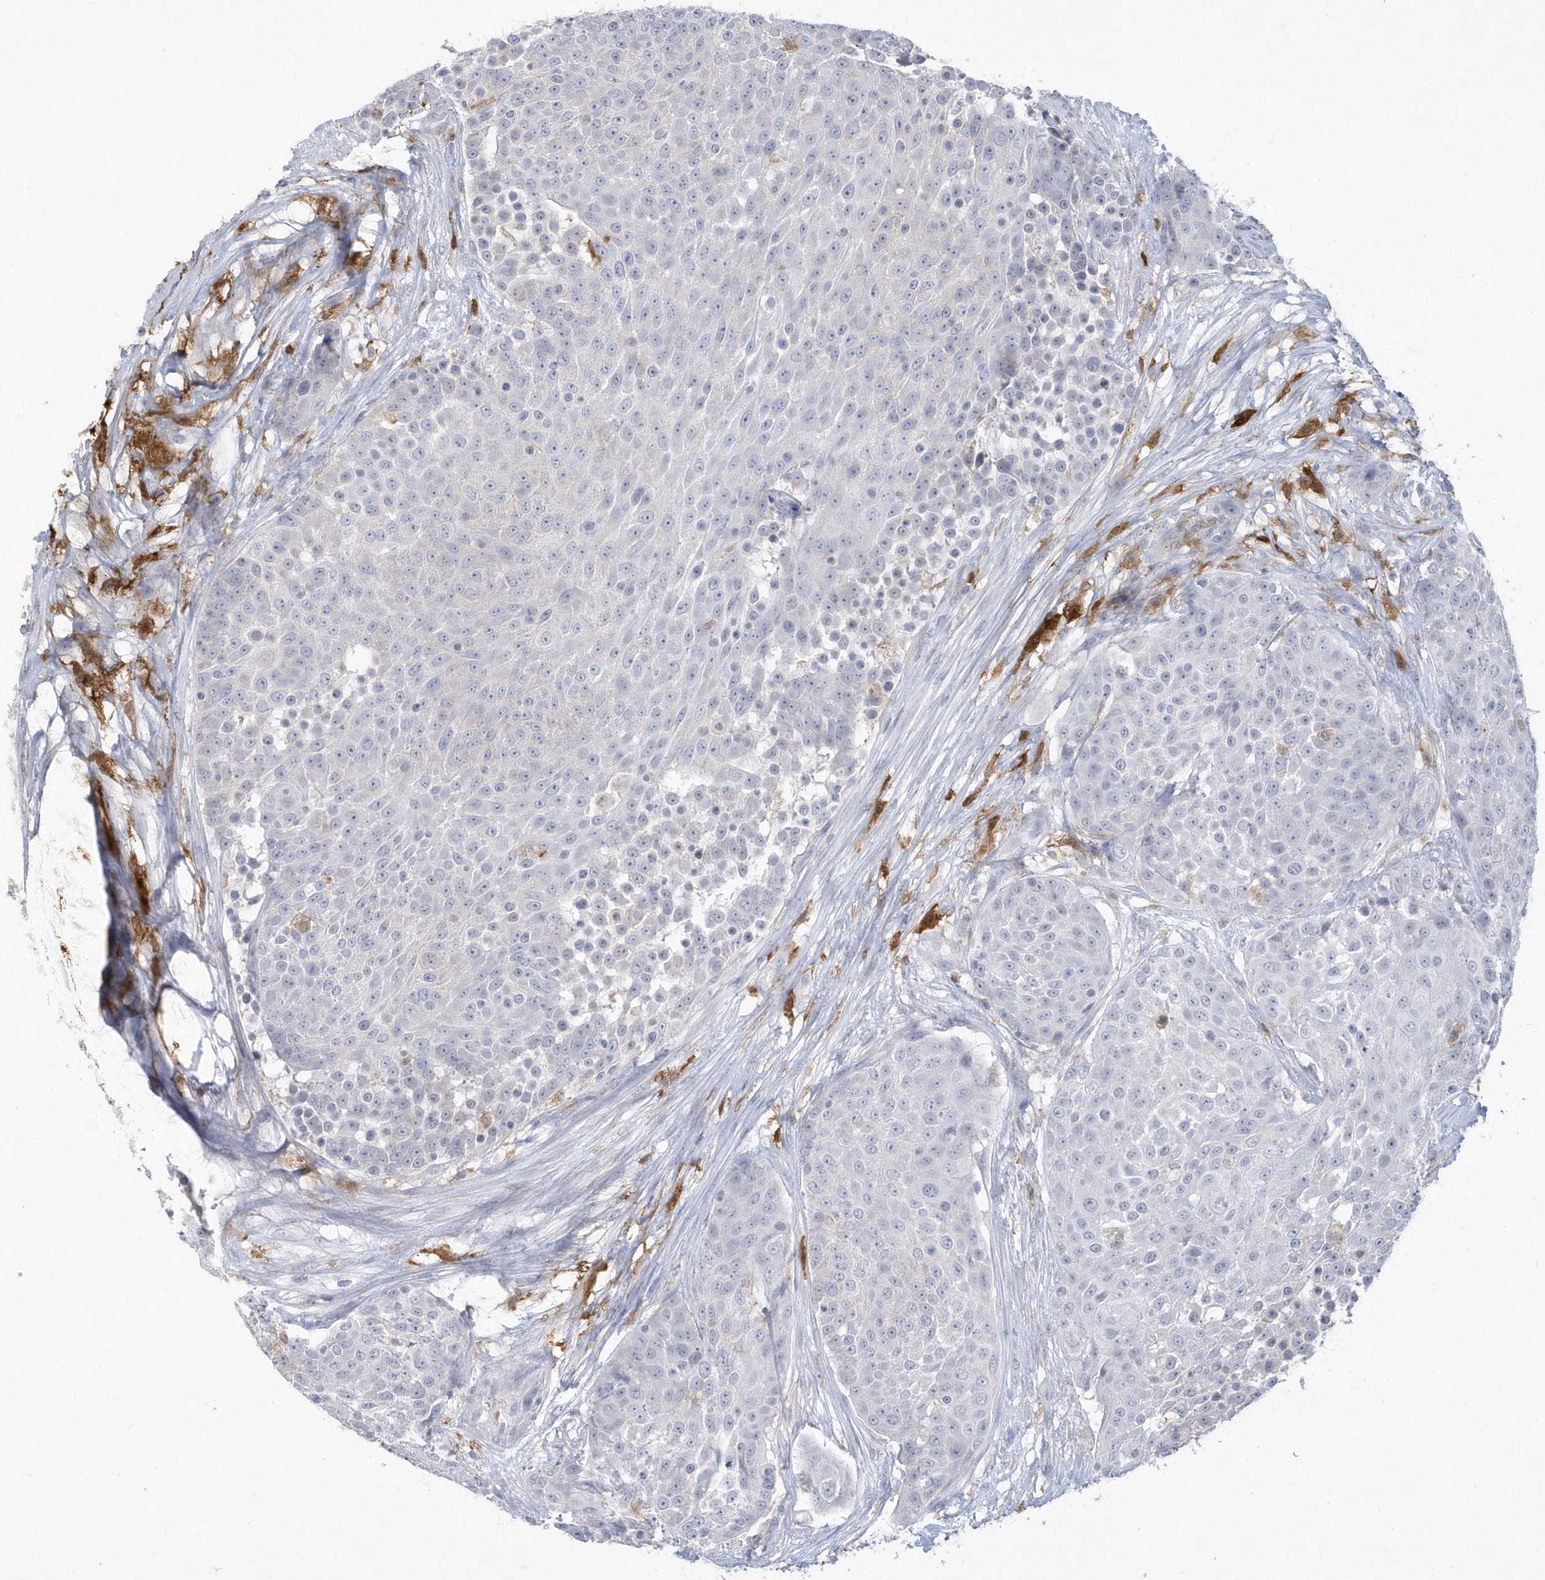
{"staining": {"intensity": "negative", "quantity": "none", "location": "none"}, "tissue": "urothelial cancer", "cell_type": "Tumor cells", "image_type": "cancer", "snomed": [{"axis": "morphology", "description": "Urothelial carcinoma, High grade"}, {"axis": "topography", "description": "Urinary bladder"}], "caption": "DAB (3,3'-diaminobenzidine) immunohistochemical staining of human urothelial cancer shows no significant staining in tumor cells.", "gene": "TSPEAR", "patient": {"sex": "female", "age": 63}}